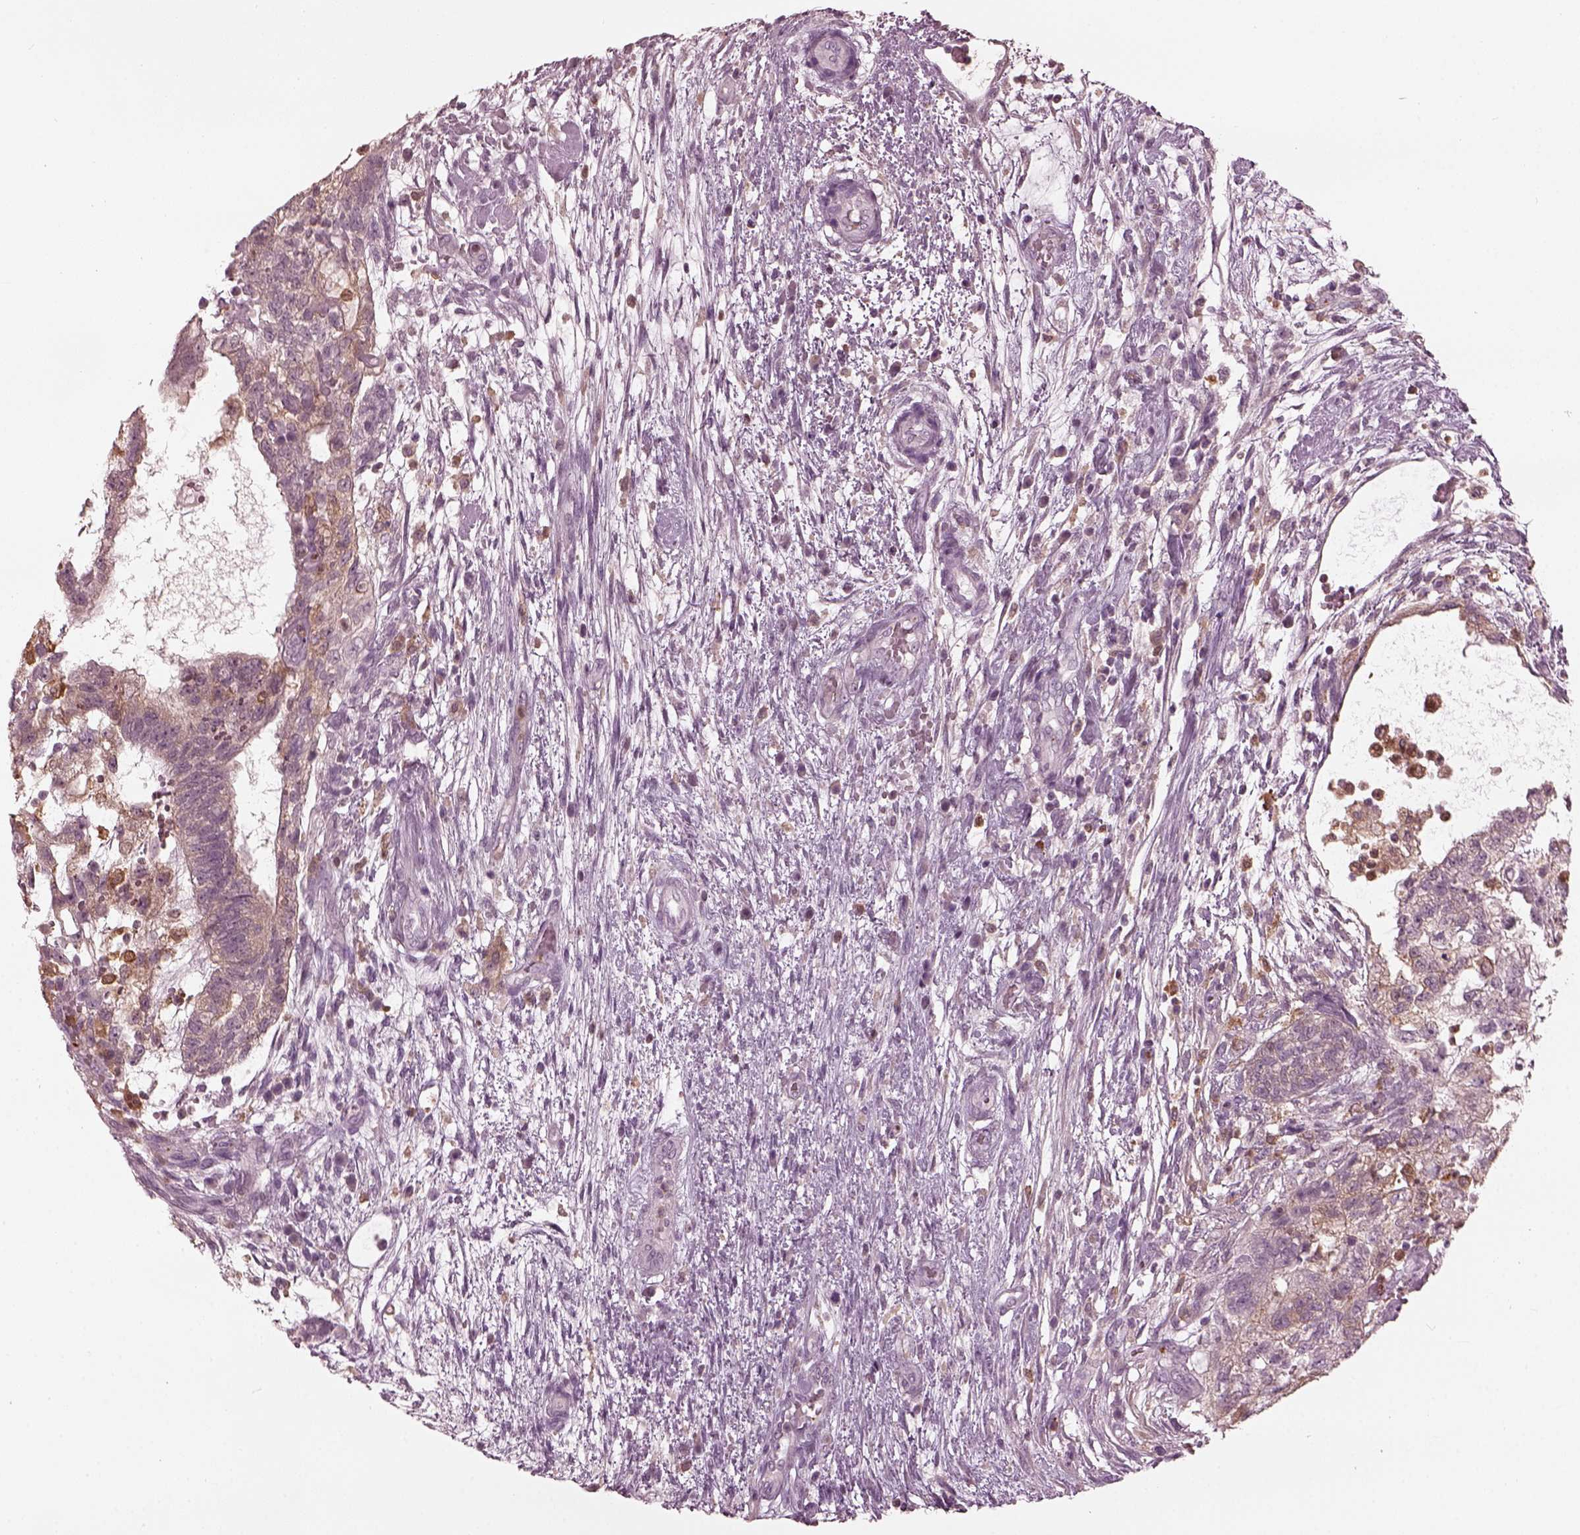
{"staining": {"intensity": "negative", "quantity": "none", "location": "none"}, "tissue": "testis cancer", "cell_type": "Tumor cells", "image_type": "cancer", "snomed": [{"axis": "morphology", "description": "Normal tissue, NOS"}, {"axis": "morphology", "description": "Carcinoma, Embryonal, NOS"}, {"axis": "topography", "description": "Testis"}, {"axis": "topography", "description": "Epididymis"}], "caption": "This is an IHC micrograph of testis cancer (embryonal carcinoma). There is no expression in tumor cells.", "gene": "PSTPIP2", "patient": {"sex": "male", "age": 32}}